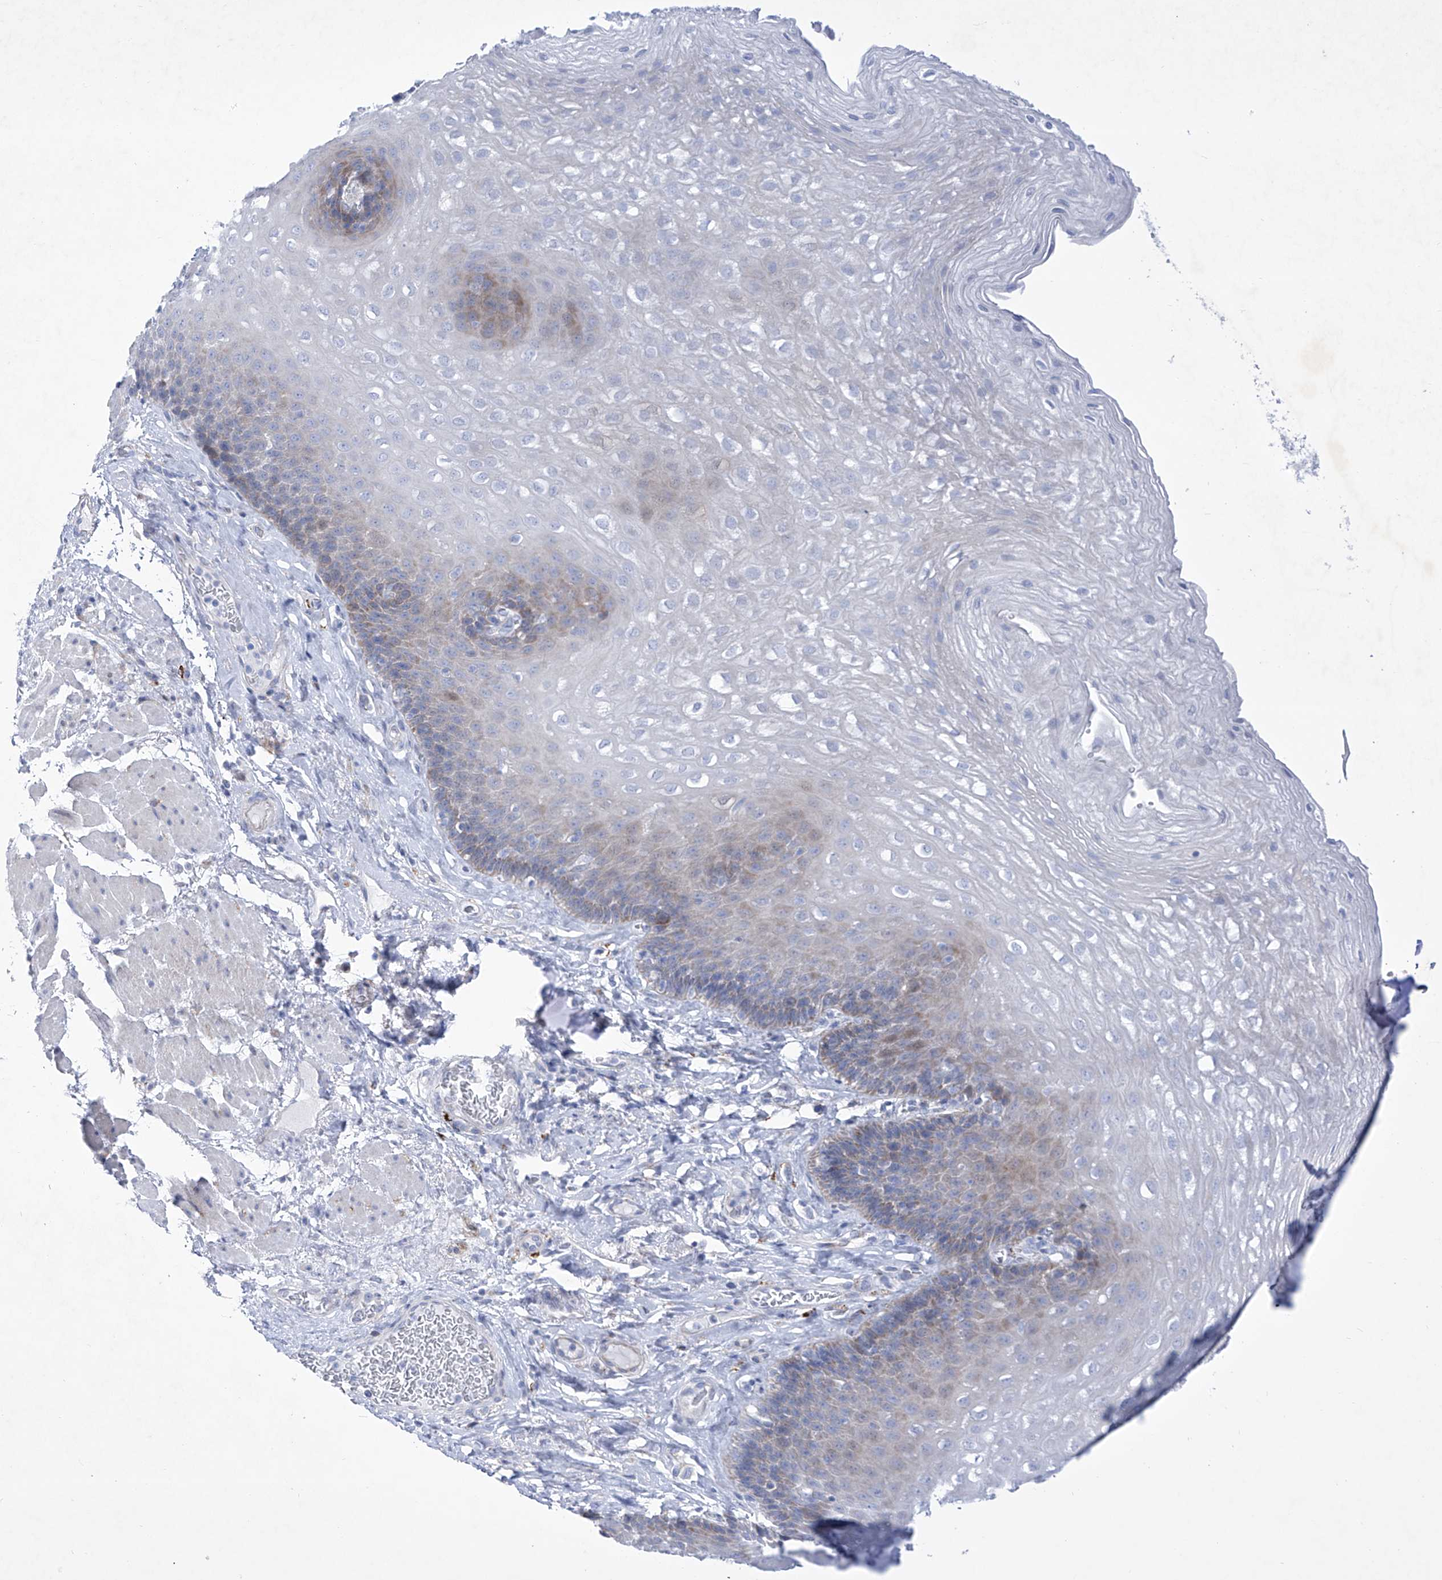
{"staining": {"intensity": "strong", "quantity": "<25%", "location": "cytoplasmic/membranous"}, "tissue": "esophagus", "cell_type": "Squamous epithelial cells", "image_type": "normal", "snomed": [{"axis": "morphology", "description": "Normal tissue, NOS"}, {"axis": "topography", "description": "Esophagus"}], "caption": "Immunohistochemistry (DAB) staining of unremarkable esophagus shows strong cytoplasmic/membranous protein positivity in about <25% of squamous epithelial cells.", "gene": "C1orf87", "patient": {"sex": "female", "age": 66}}